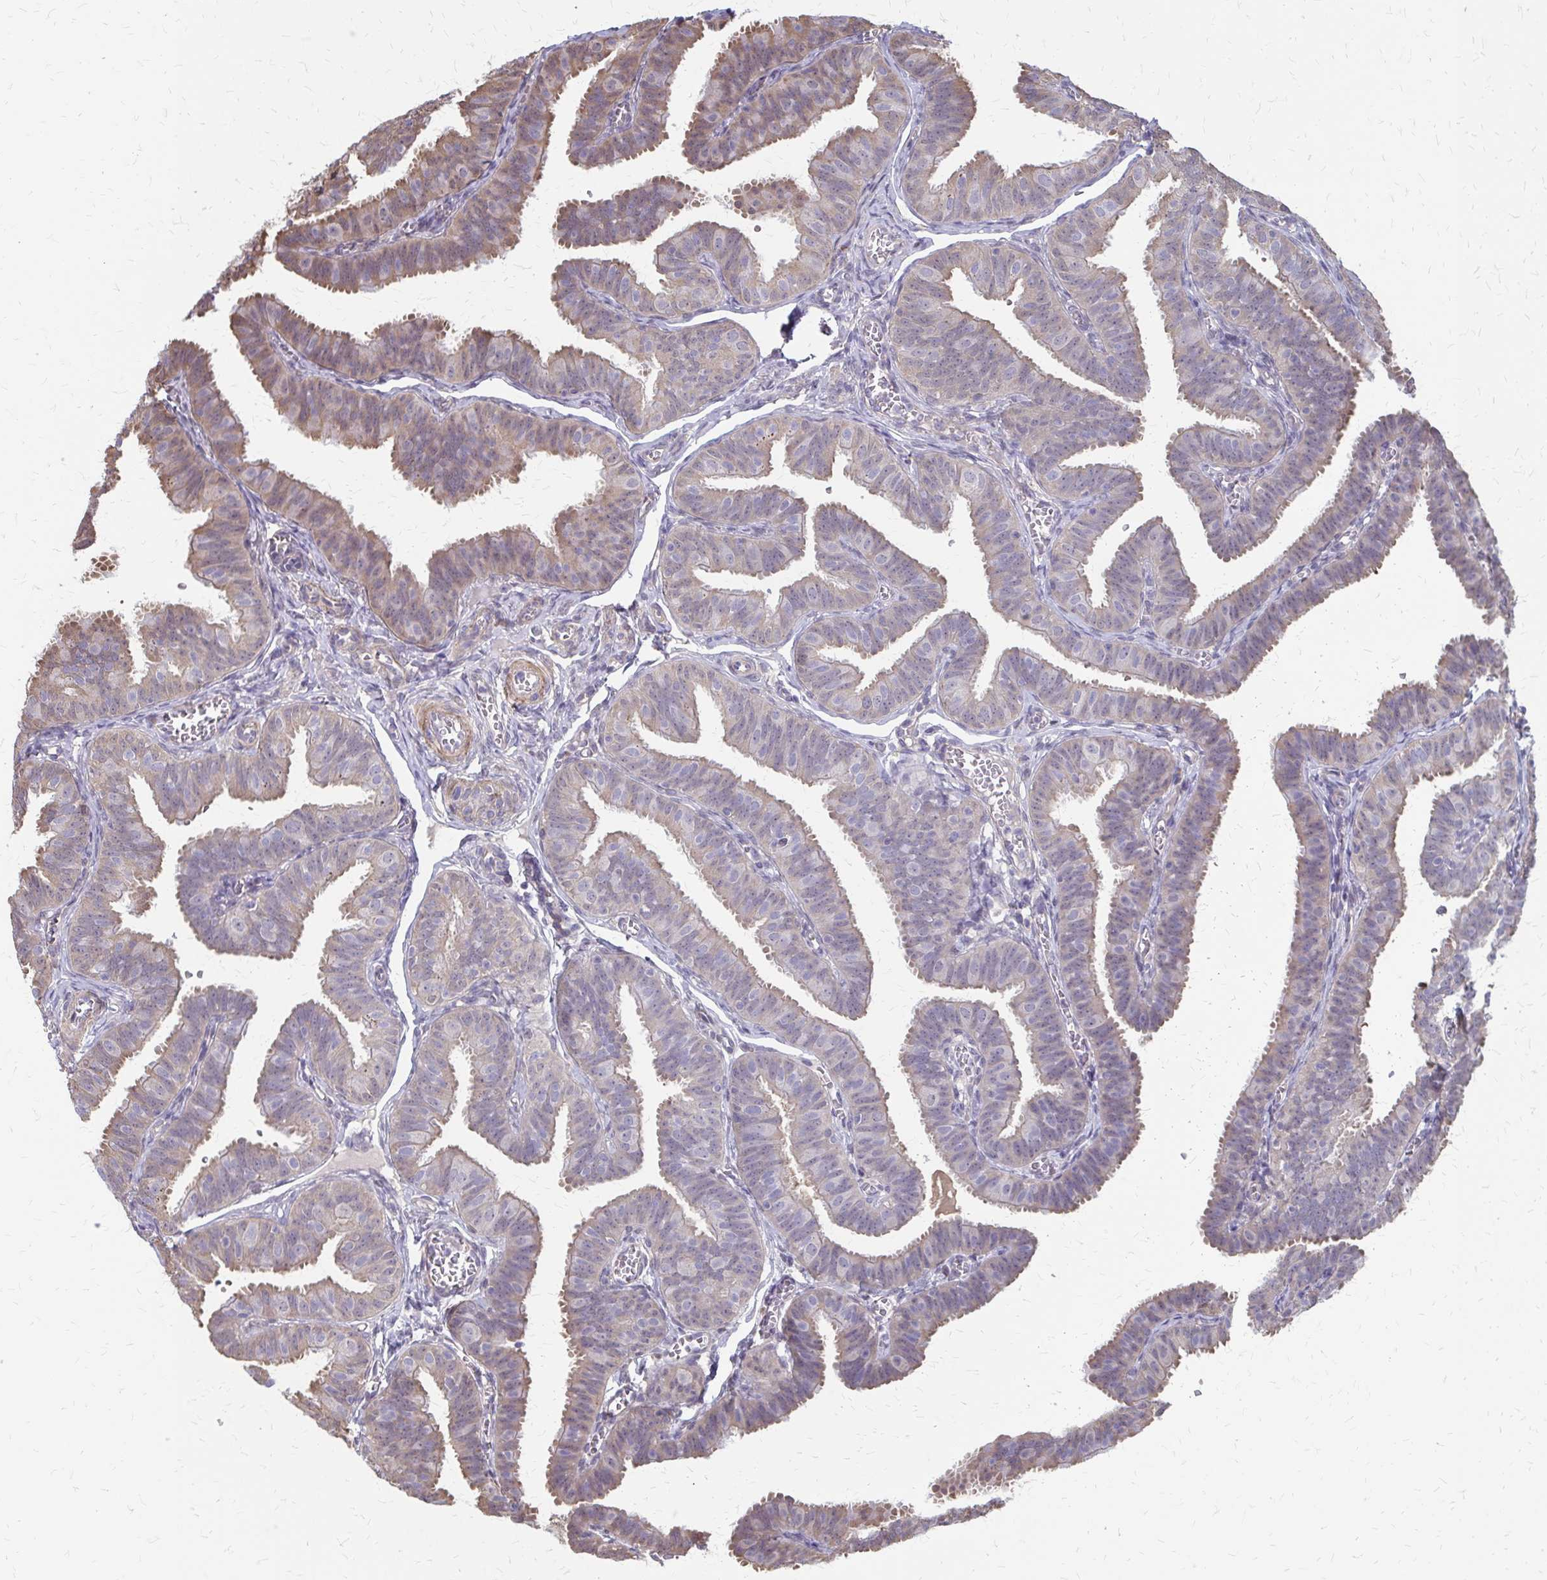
{"staining": {"intensity": "moderate", "quantity": "<25%", "location": "cytoplasmic/membranous"}, "tissue": "fallopian tube", "cell_type": "Glandular cells", "image_type": "normal", "snomed": [{"axis": "morphology", "description": "Normal tissue, NOS"}, {"axis": "topography", "description": "Fallopian tube"}], "caption": "The photomicrograph exhibits a brown stain indicating the presence of a protein in the cytoplasmic/membranous of glandular cells in fallopian tube. (DAB IHC, brown staining for protein, blue staining for nuclei).", "gene": "IFI44L", "patient": {"sex": "female", "age": 25}}